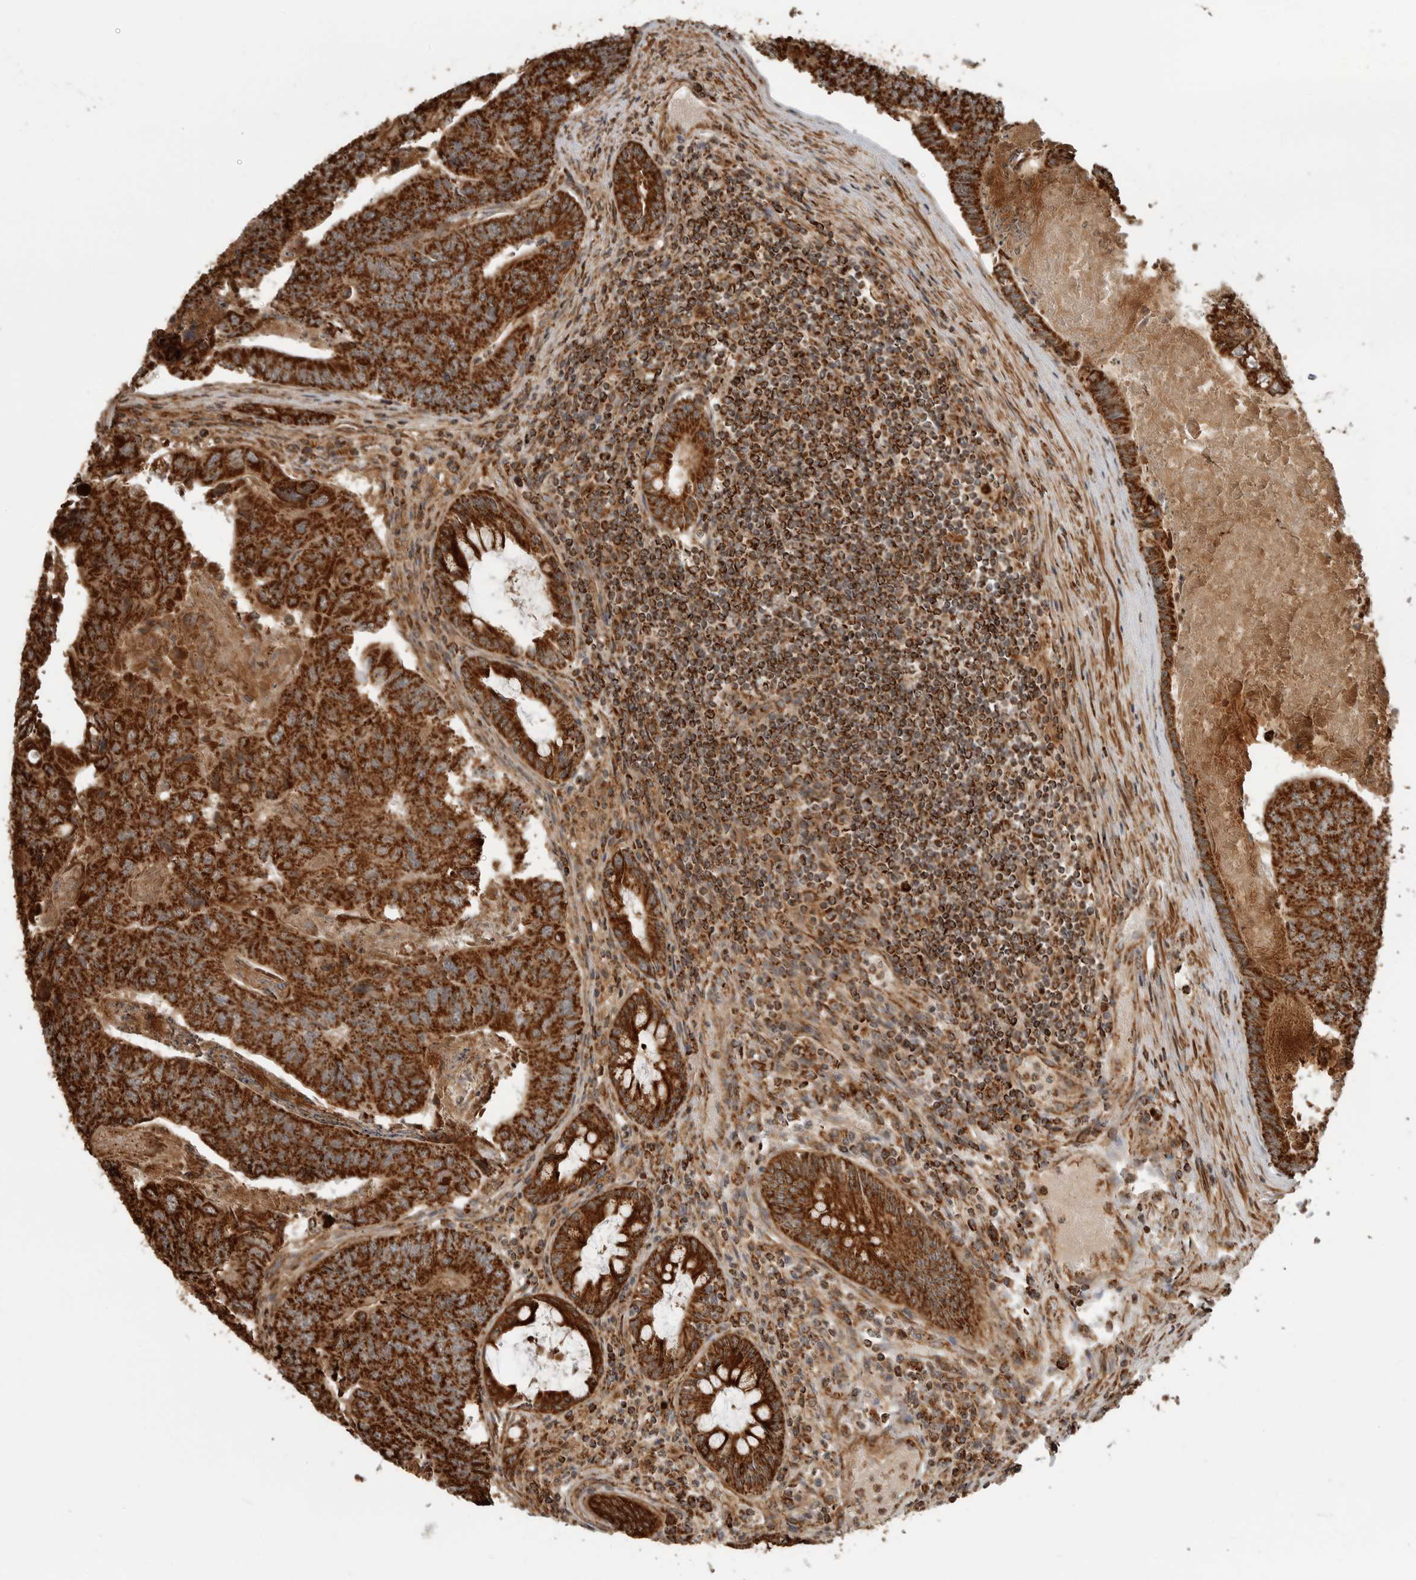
{"staining": {"intensity": "strong", "quantity": ">75%", "location": "cytoplasmic/membranous"}, "tissue": "colorectal cancer", "cell_type": "Tumor cells", "image_type": "cancer", "snomed": [{"axis": "morphology", "description": "Adenocarcinoma, NOS"}, {"axis": "topography", "description": "Colon"}], "caption": "Immunohistochemical staining of human adenocarcinoma (colorectal) exhibits high levels of strong cytoplasmic/membranous staining in about >75% of tumor cells.", "gene": "BMP2K", "patient": {"sex": "female", "age": 67}}